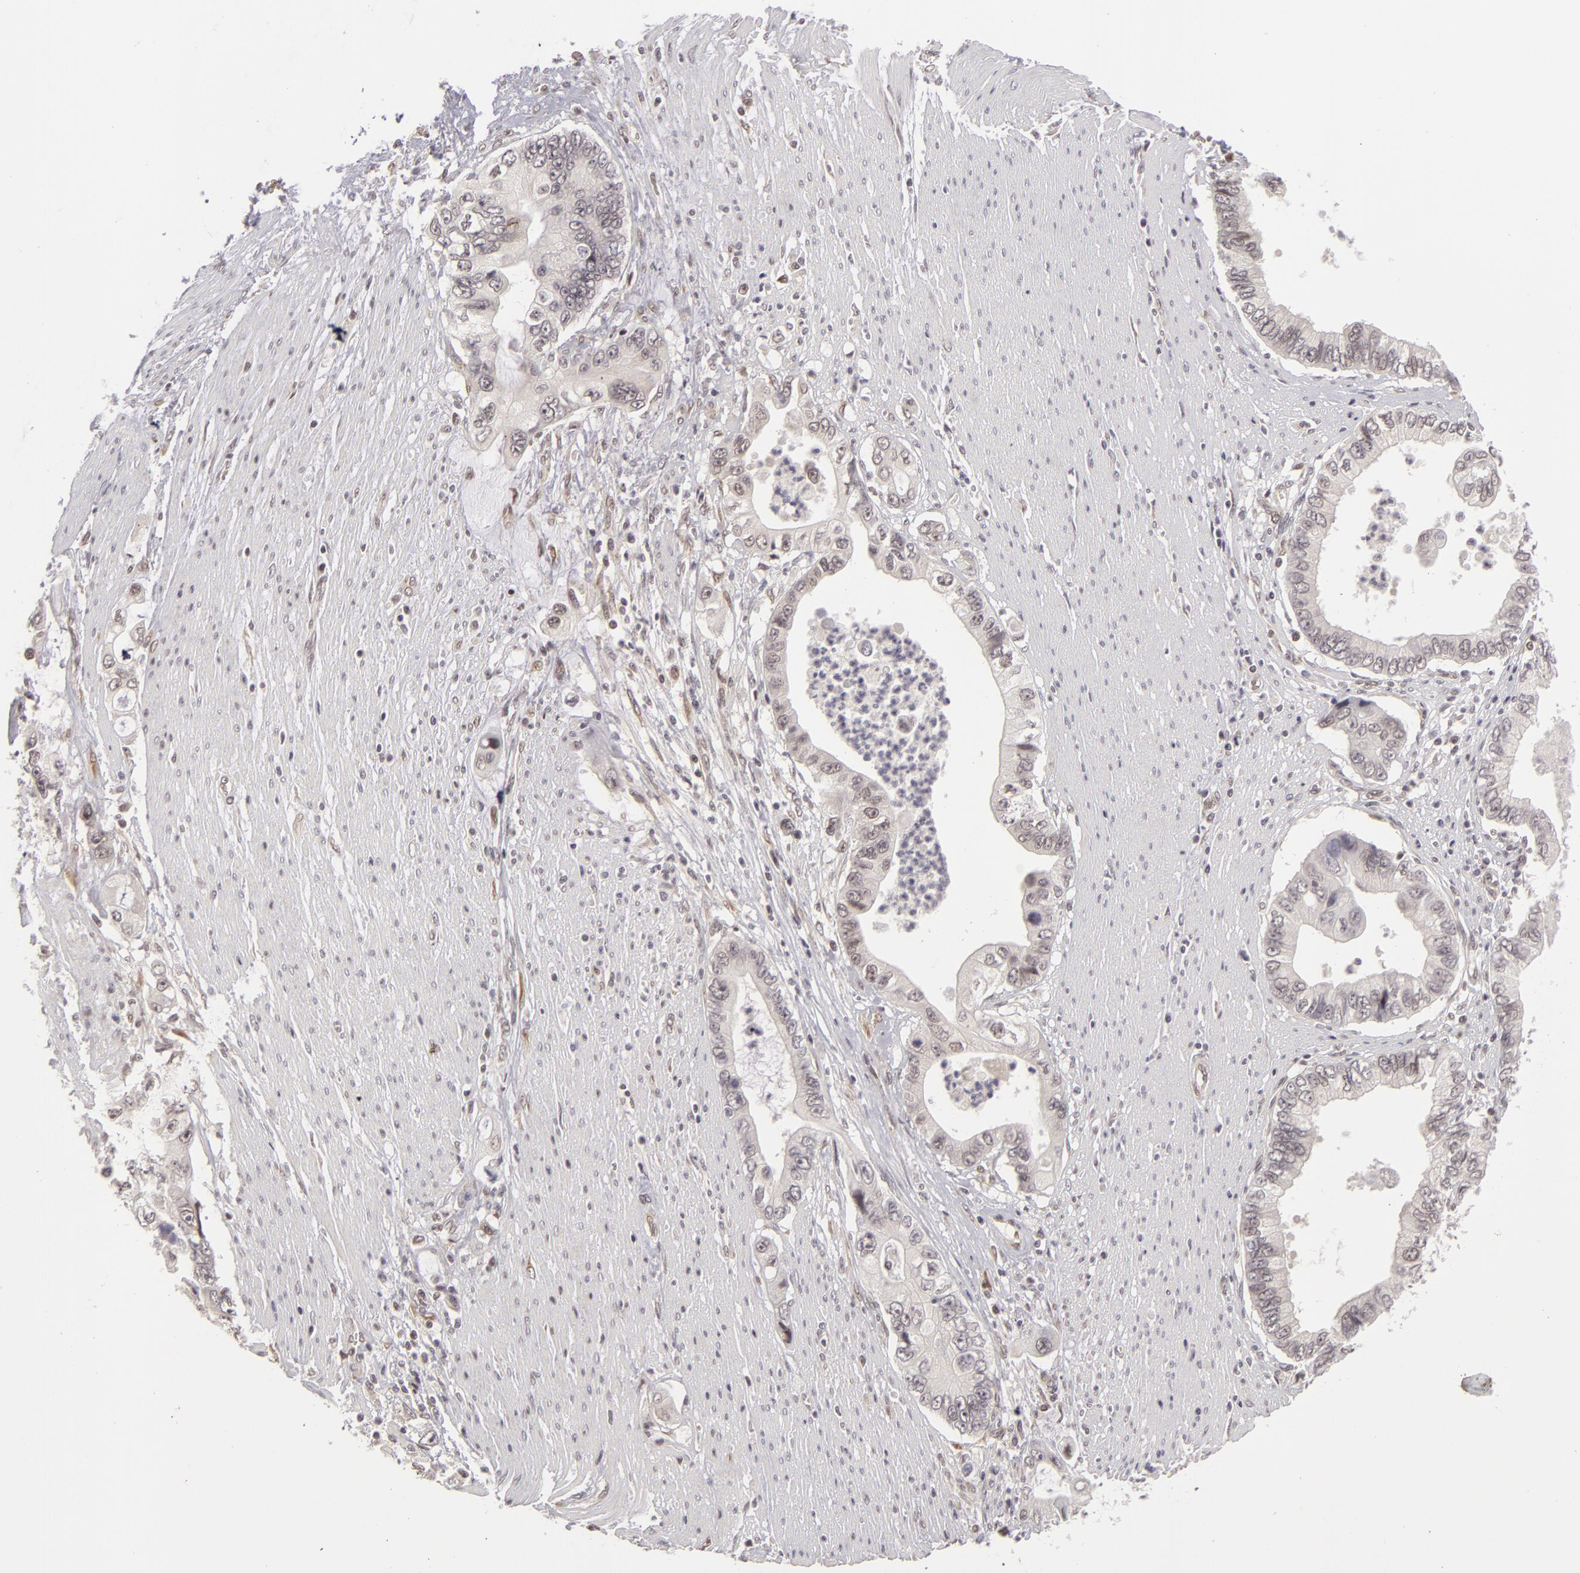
{"staining": {"intensity": "moderate", "quantity": "<25%", "location": "nuclear"}, "tissue": "pancreatic cancer", "cell_type": "Tumor cells", "image_type": "cancer", "snomed": [{"axis": "morphology", "description": "Adenocarcinoma, NOS"}, {"axis": "topography", "description": "Pancreas"}, {"axis": "topography", "description": "Stomach, upper"}], "caption": "Brown immunohistochemical staining in adenocarcinoma (pancreatic) shows moderate nuclear expression in about <25% of tumor cells.", "gene": "ZNF133", "patient": {"sex": "male", "age": 77}}